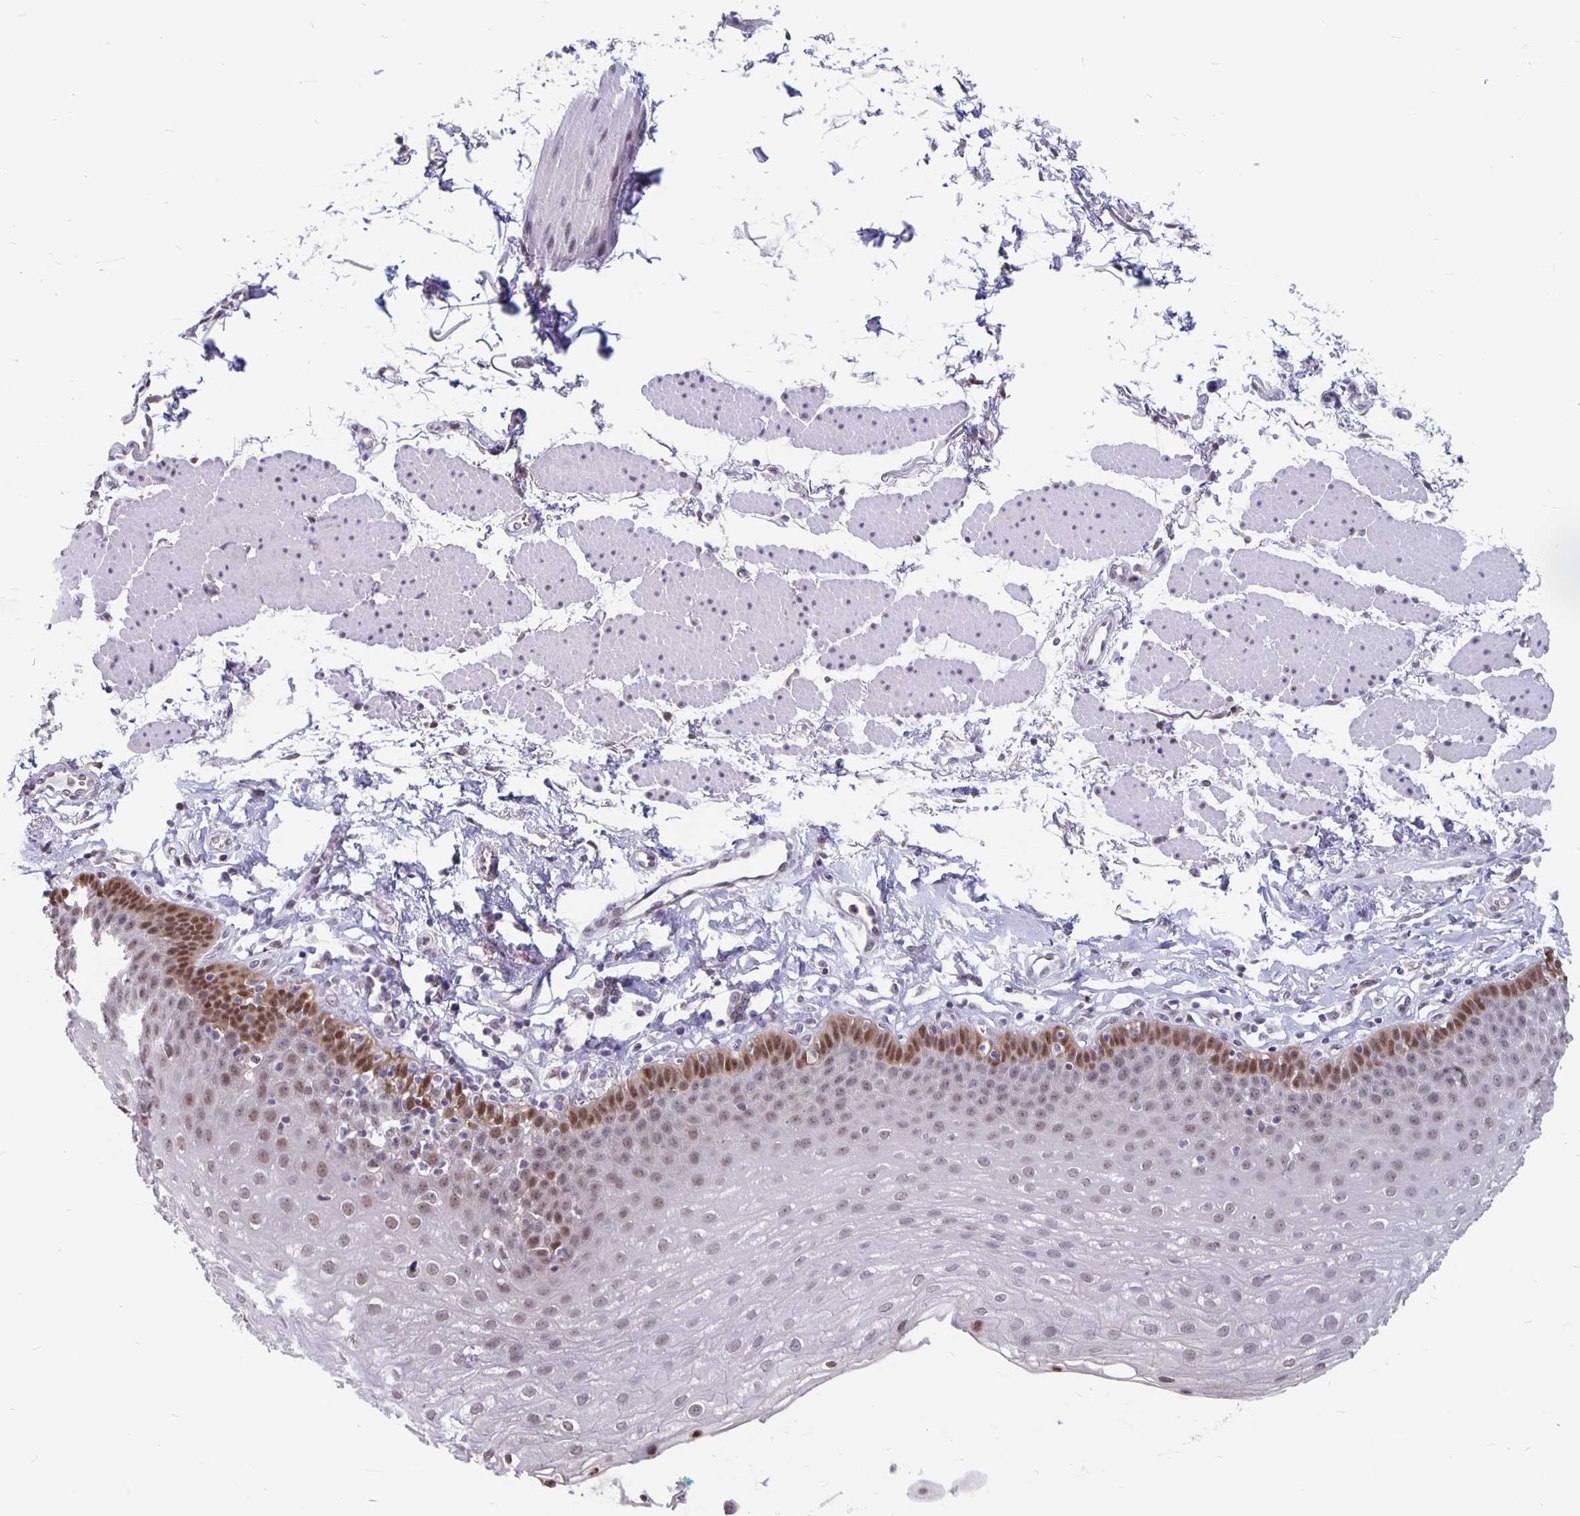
{"staining": {"intensity": "moderate", "quantity": "25%-75%", "location": "nuclear"}, "tissue": "esophagus", "cell_type": "Squamous epithelial cells", "image_type": "normal", "snomed": [{"axis": "morphology", "description": "Normal tissue, NOS"}, {"axis": "topography", "description": "Esophagus"}], "caption": "Immunohistochemical staining of unremarkable human esophagus displays moderate nuclear protein staining in about 25%-75% of squamous epithelial cells.", "gene": "ZNF691", "patient": {"sex": "female", "age": 81}}